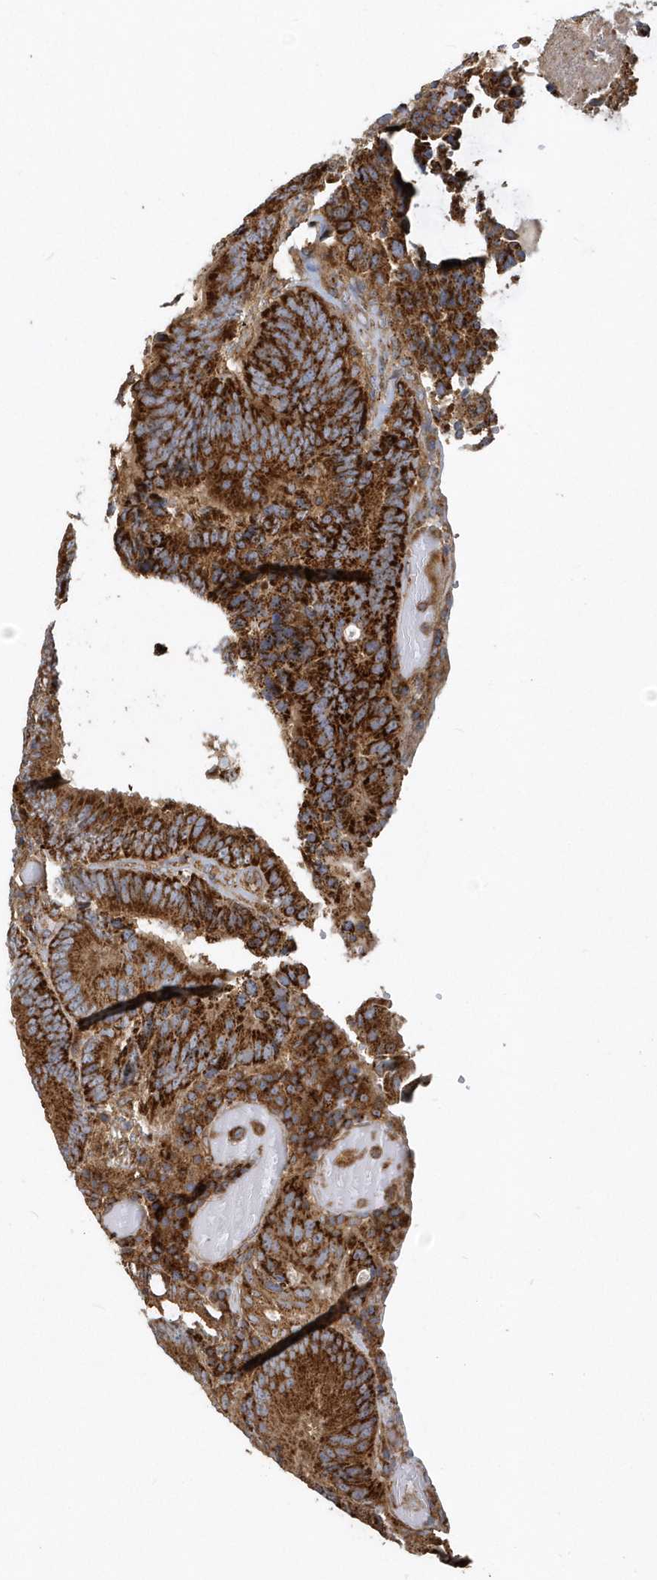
{"staining": {"intensity": "strong", "quantity": ">75%", "location": "cytoplasmic/membranous"}, "tissue": "colorectal cancer", "cell_type": "Tumor cells", "image_type": "cancer", "snomed": [{"axis": "morphology", "description": "Adenocarcinoma, NOS"}, {"axis": "topography", "description": "Colon"}], "caption": "This is an image of IHC staining of colorectal adenocarcinoma, which shows strong expression in the cytoplasmic/membranous of tumor cells.", "gene": "TRAIP", "patient": {"sex": "female", "age": 78}}